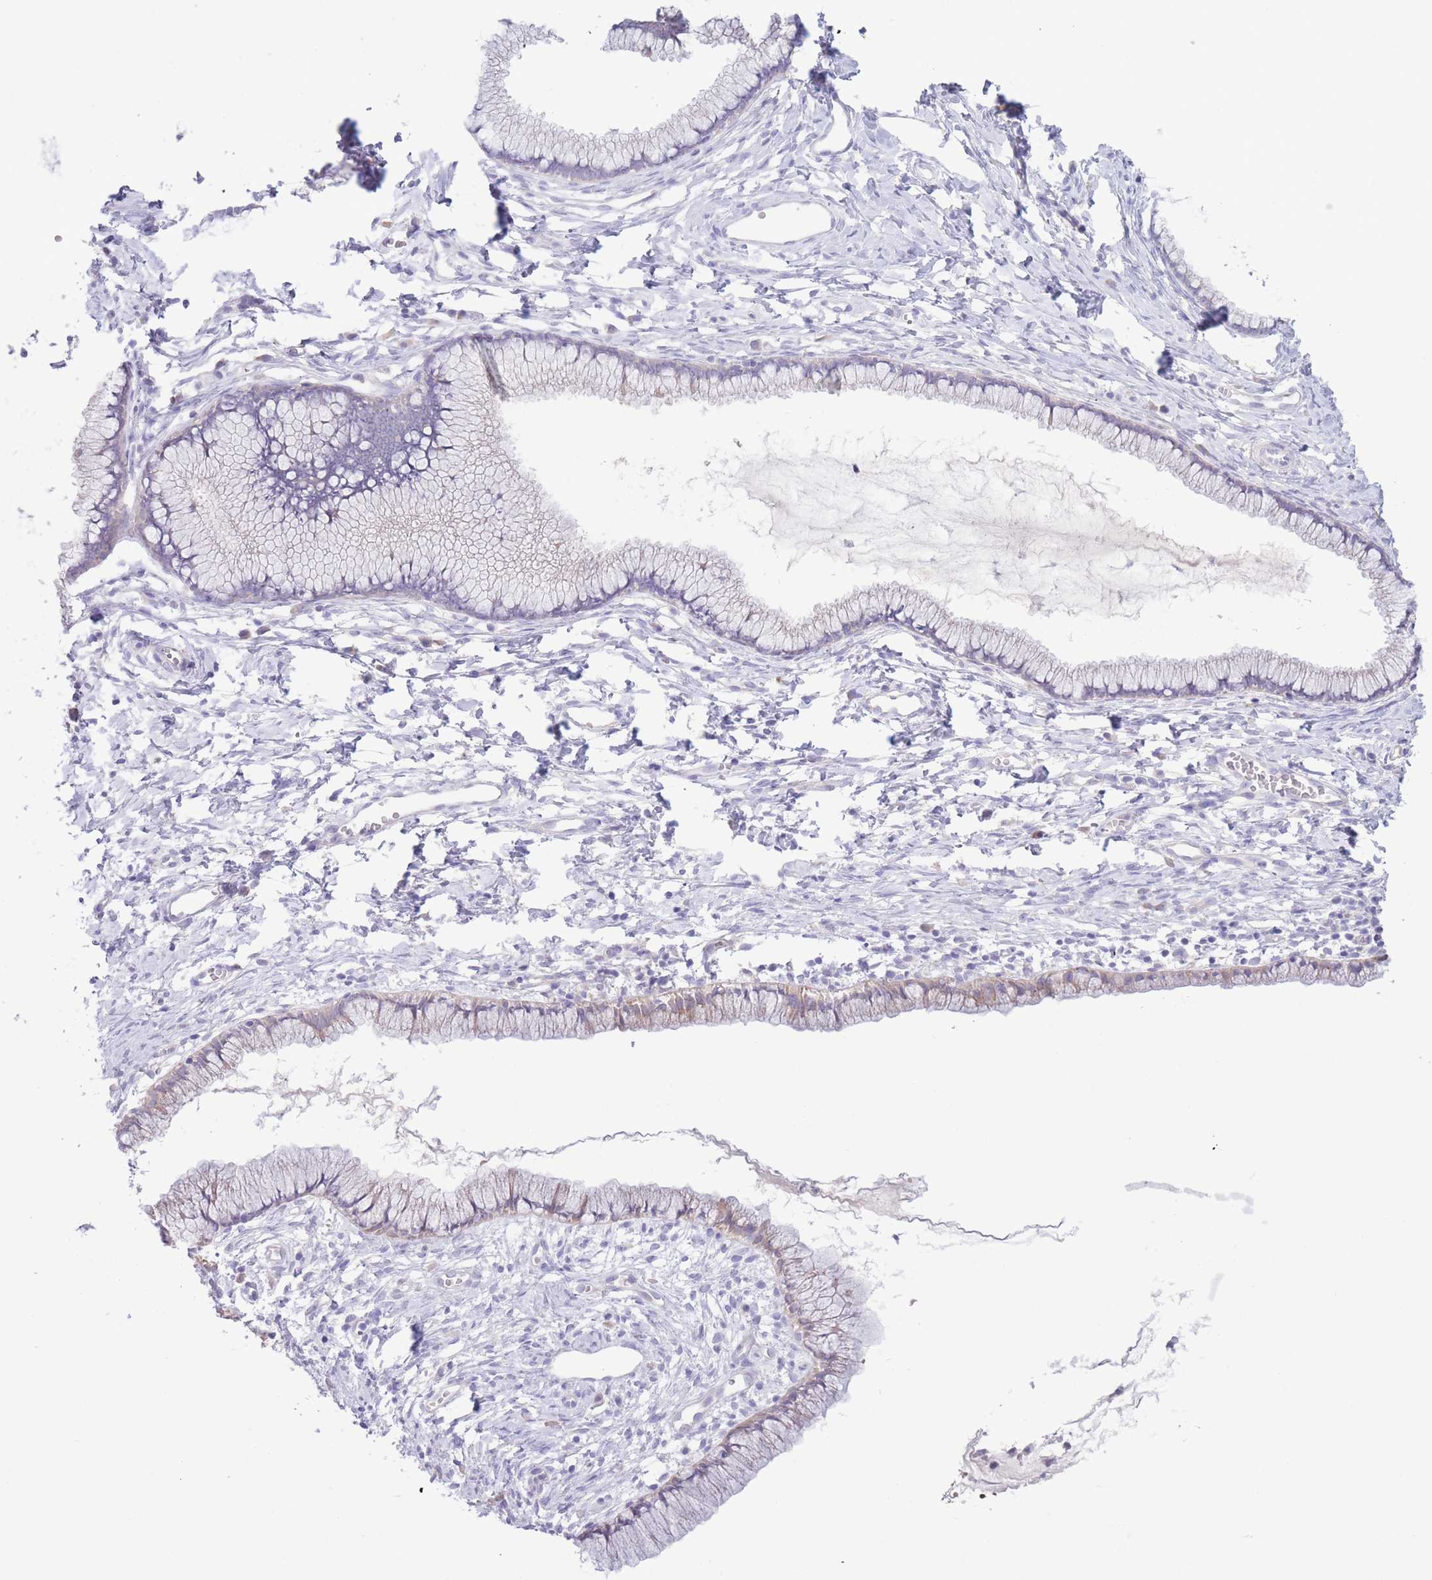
{"staining": {"intensity": "weak", "quantity": "<25%", "location": "cytoplasmic/membranous"}, "tissue": "cervix", "cell_type": "Glandular cells", "image_type": "normal", "snomed": [{"axis": "morphology", "description": "Normal tissue, NOS"}, {"axis": "topography", "description": "Cervix"}], "caption": "Immunohistochemistry image of benign cervix stained for a protein (brown), which shows no expression in glandular cells. (IHC, brightfield microscopy, high magnification).", "gene": "FAH", "patient": {"sex": "female", "age": 40}}